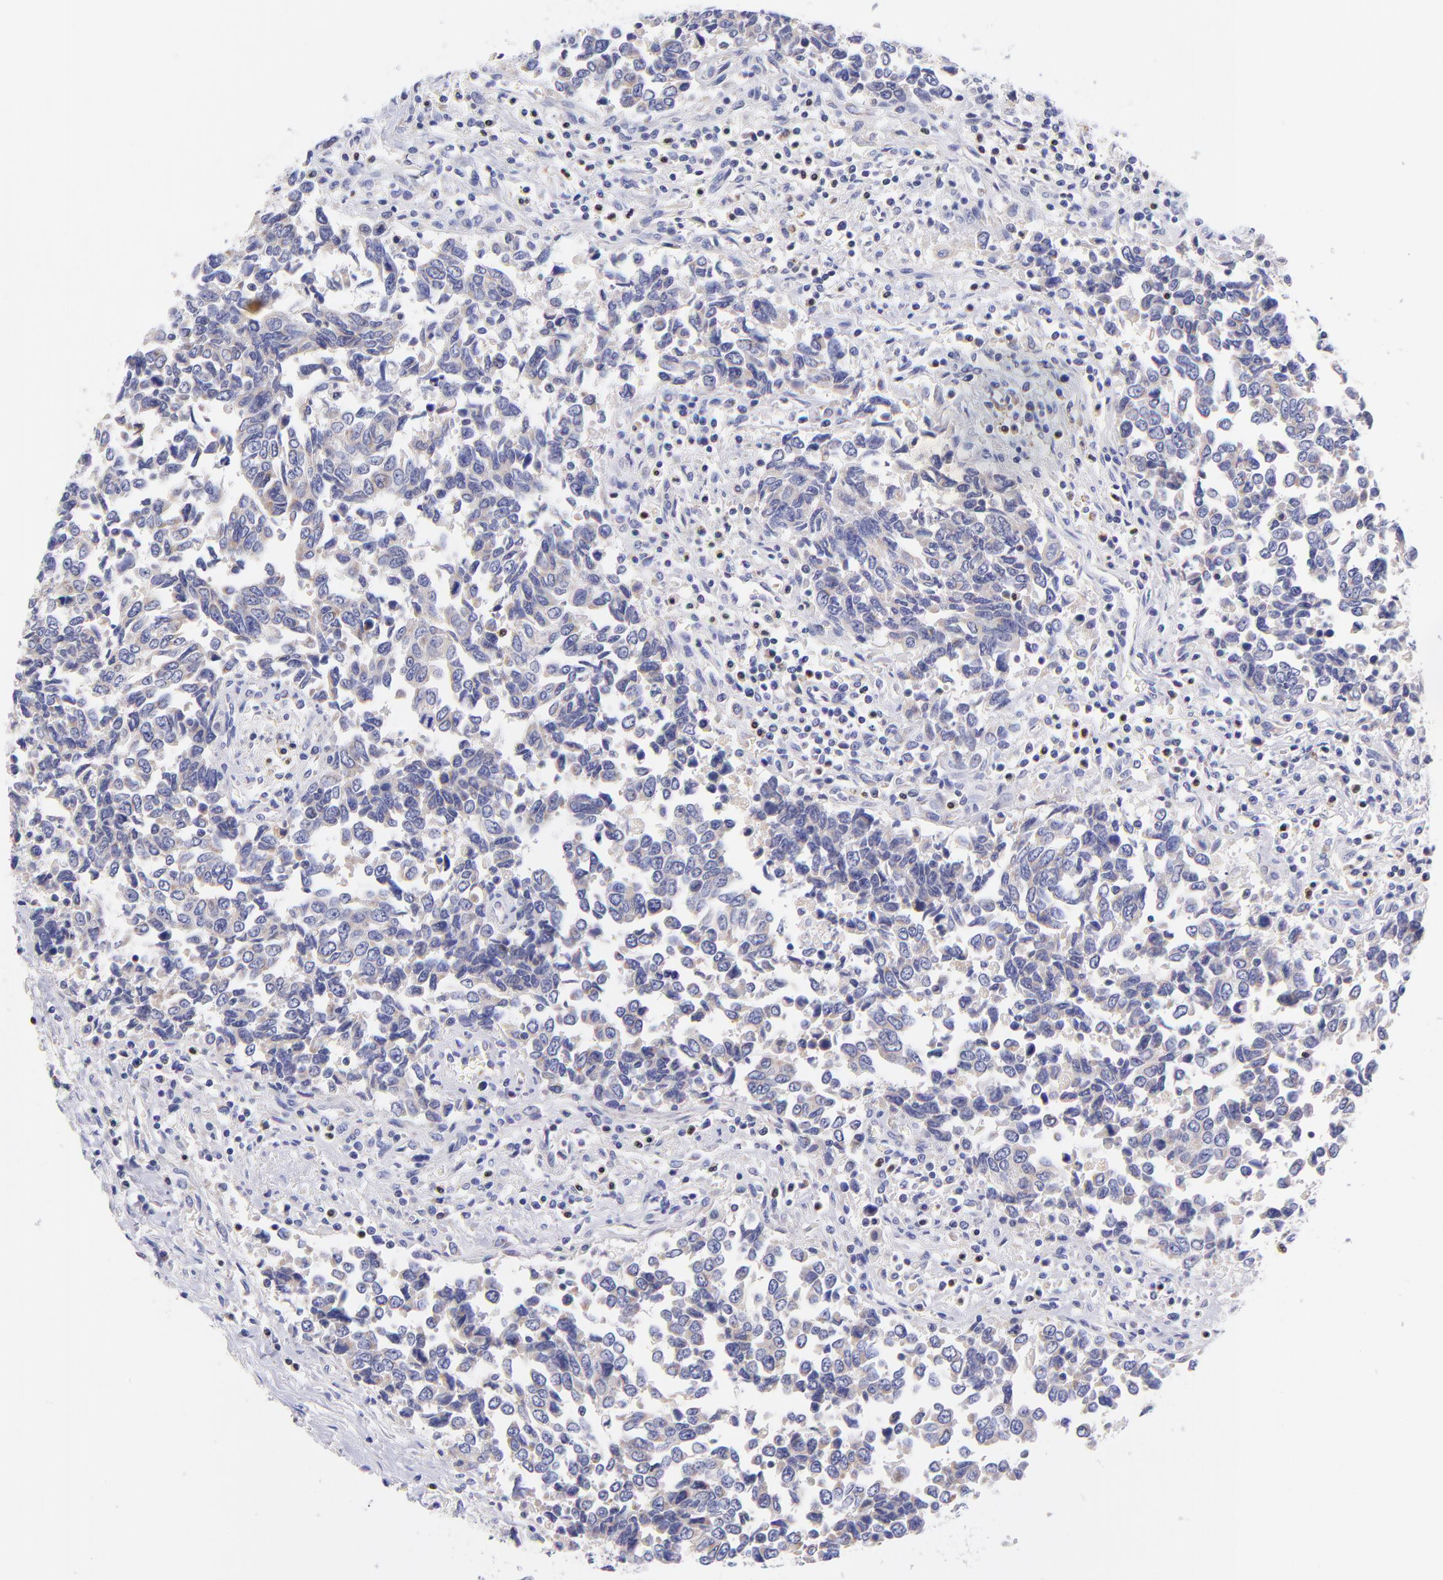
{"staining": {"intensity": "moderate", "quantity": "25%-75%", "location": "cytoplasmic/membranous"}, "tissue": "urothelial cancer", "cell_type": "Tumor cells", "image_type": "cancer", "snomed": [{"axis": "morphology", "description": "Urothelial carcinoma, High grade"}, {"axis": "topography", "description": "Urinary bladder"}], "caption": "Protein analysis of urothelial carcinoma (high-grade) tissue reveals moderate cytoplasmic/membranous positivity in about 25%-75% of tumor cells.", "gene": "NDUFB7", "patient": {"sex": "male", "age": 86}}